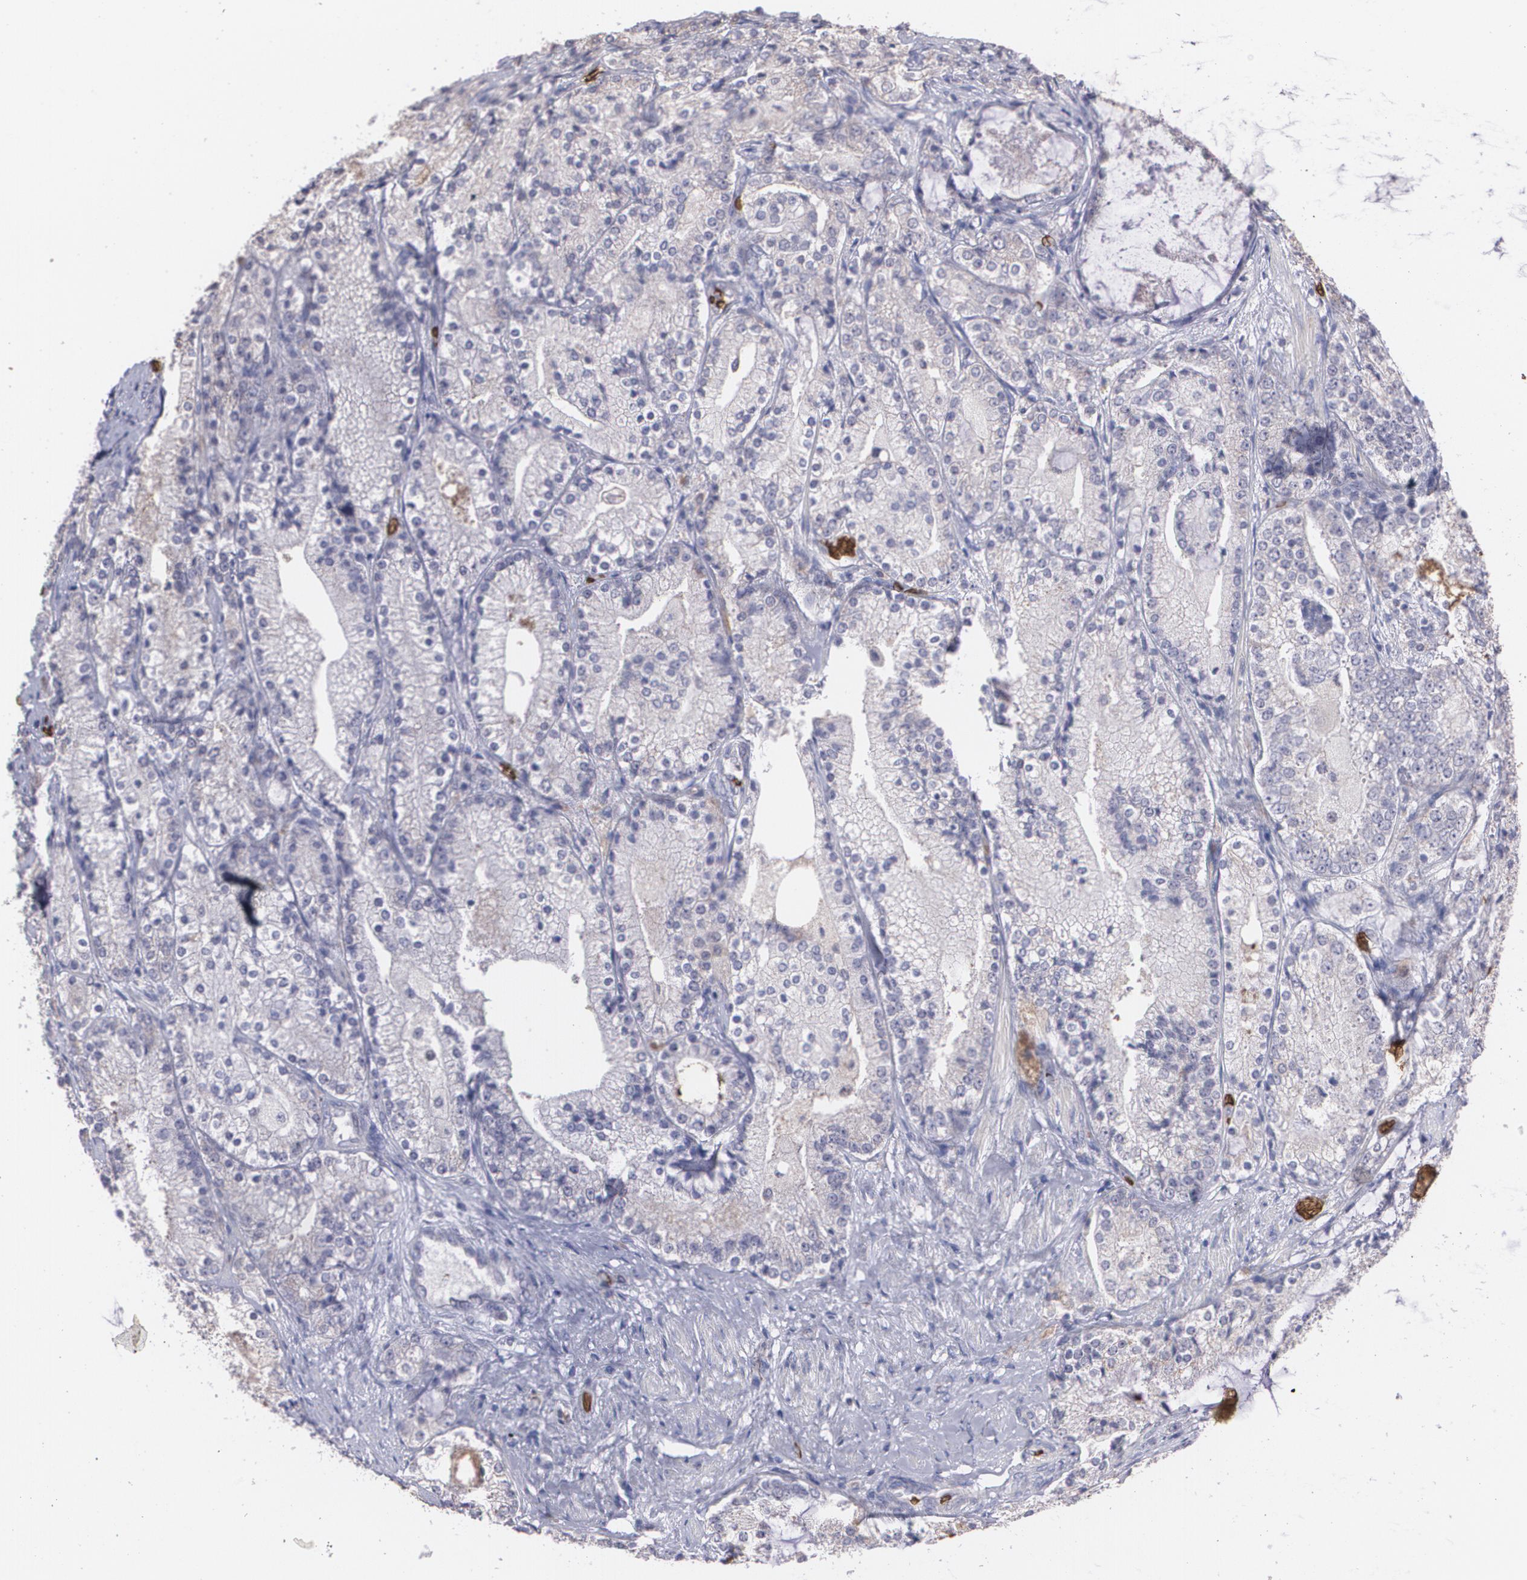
{"staining": {"intensity": "moderate", "quantity": ">75%", "location": "cytoplasmic/membranous"}, "tissue": "prostate cancer", "cell_type": "Tumor cells", "image_type": "cancer", "snomed": [{"axis": "morphology", "description": "Adenocarcinoma, High grade"}, {"axis": "topography", "description": "Prostate"}], "caption": "Protein expression analysis of human prostate cancer reveals moderate cytoplasmic/membranous expression in about >75% of tumor cells. (IHC, brightfield microscopy, high magnification).", "gene": "SLC2A1", "patient": {"sex": "male", "age": 63}}